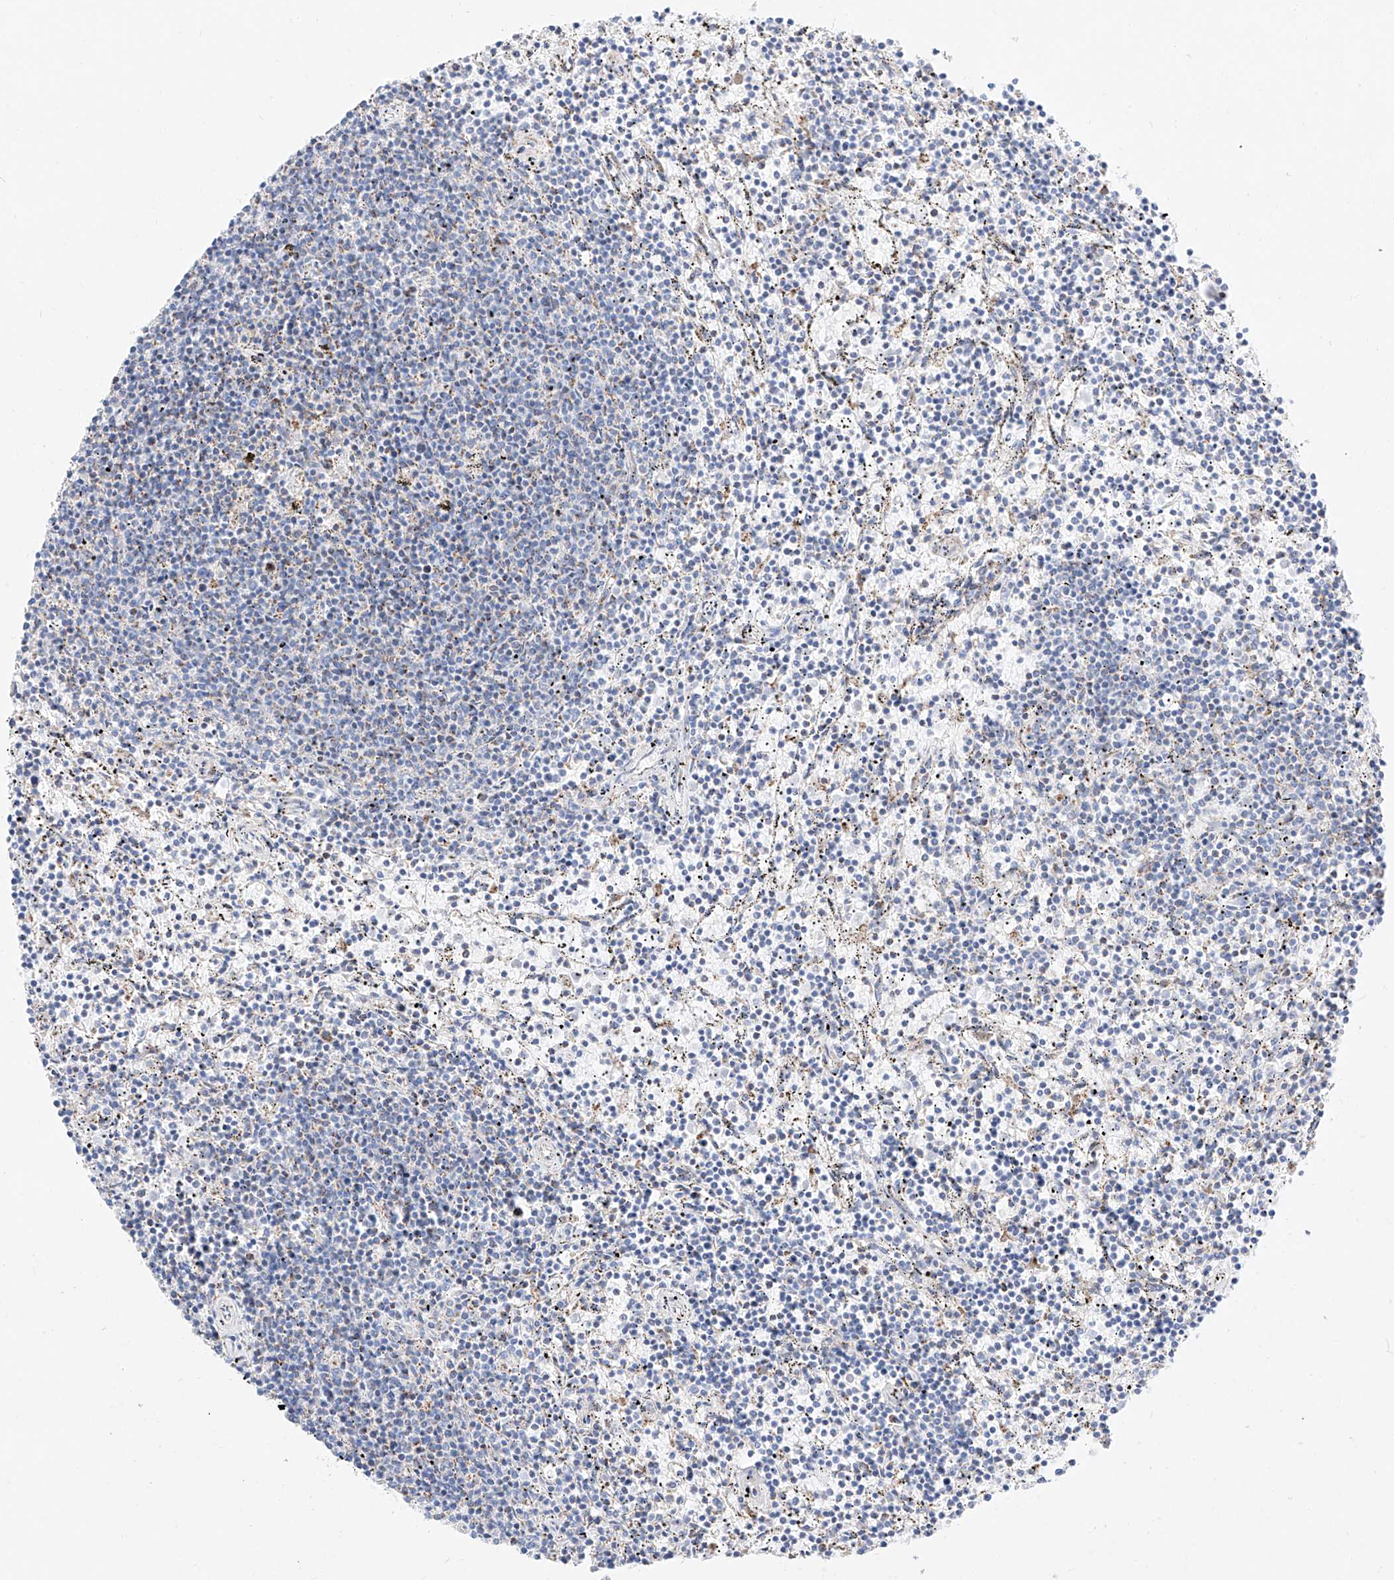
{"staining": {"intensity": "weak", "quantity": "<25%", "location": "cytoplasmic/membranous"}, "tissue": "lymphoma", "cell_type": "Tumor cells", "image_type": "cancer", "snomed": [{"axis": "morphology", "description": "Malignant lymphoma, non-Hodgkin's type, Low grade"}, {"axis": "topography", "description": "Spleen"}], "caption": "A histopathology image of human lymphoma is negative for staining in tumor cells.", "gene": "C6orf62", "patient": {"sex": "female", "age": 50}}